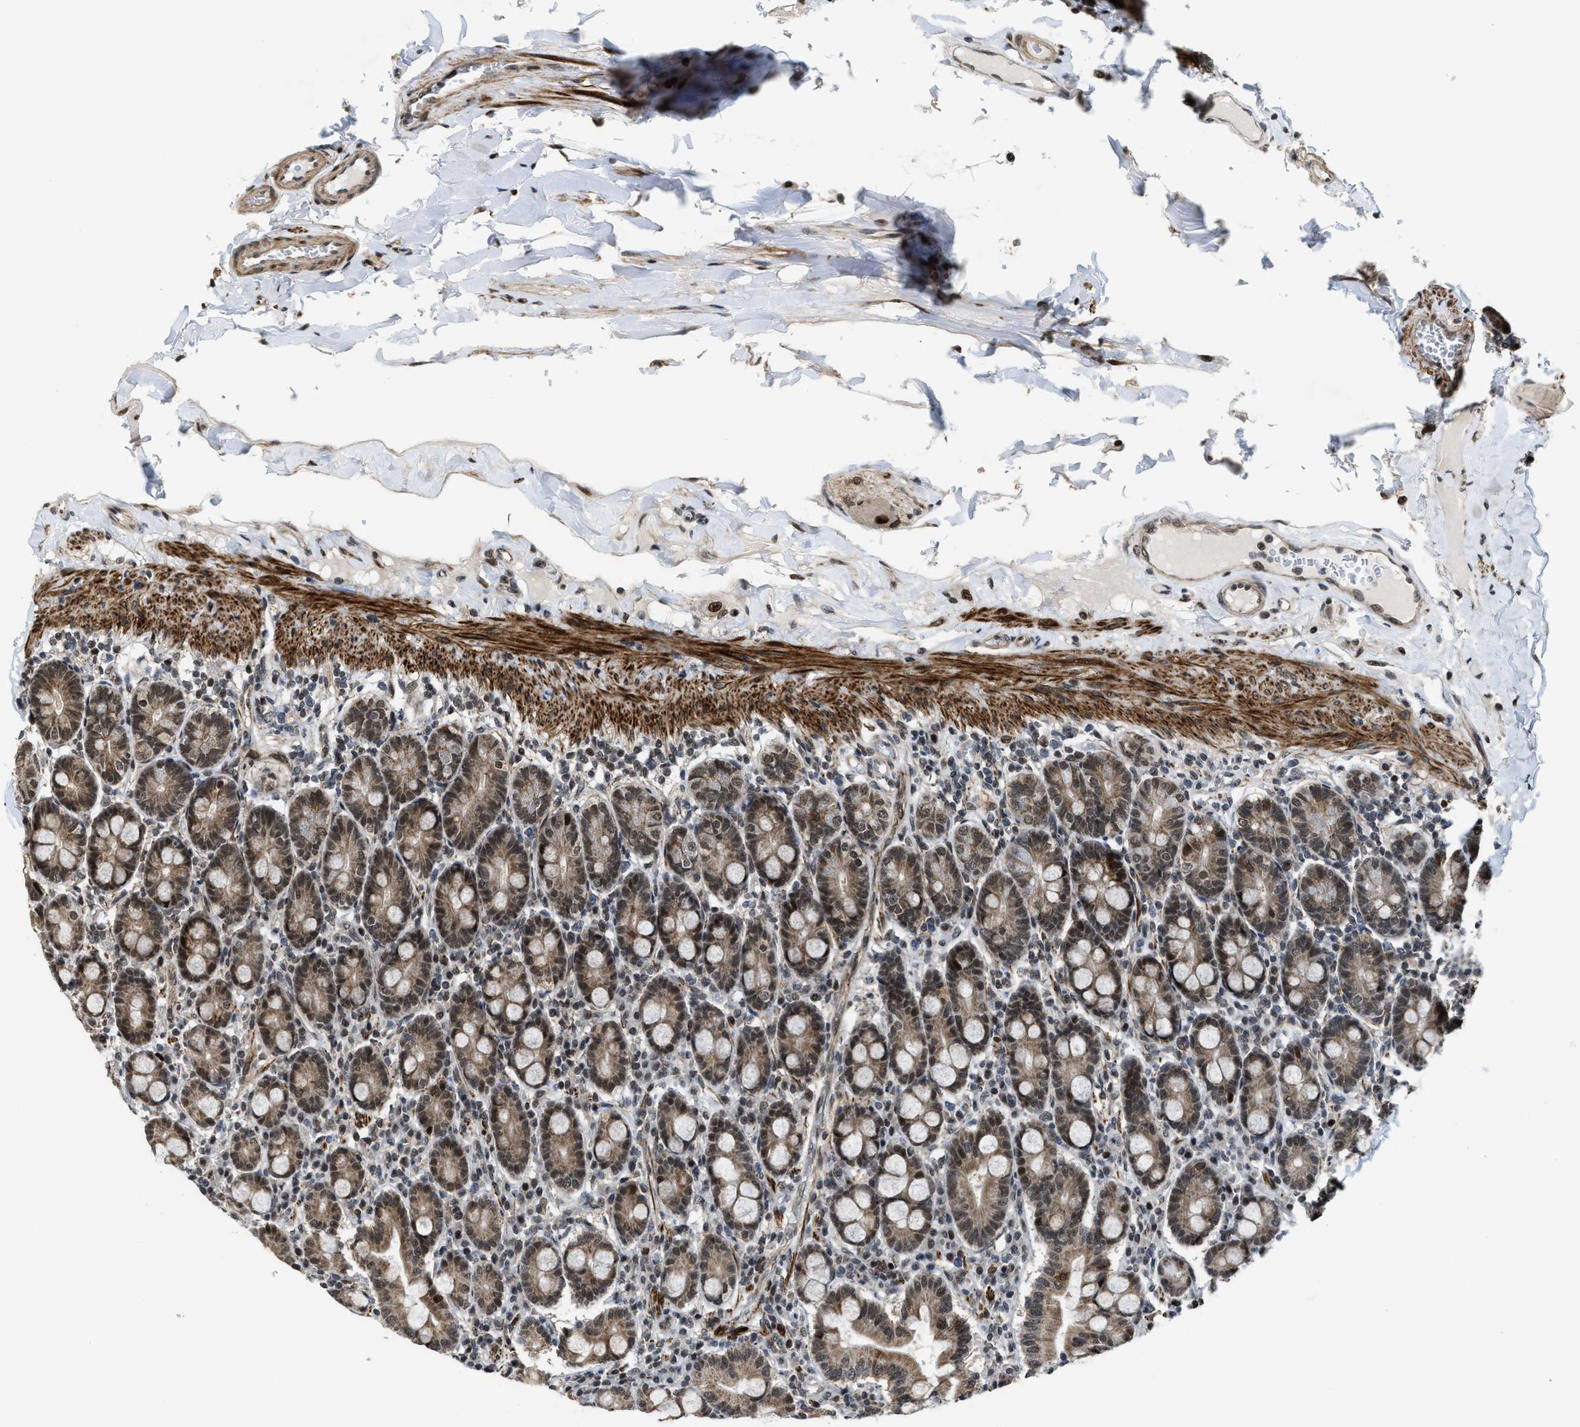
{"staining": {"intensity": "strong", "quantity": ">75%", "location": "cytoplasmic/membranous,nuclear"}, "tissue": "duodenum", "cell_type": "Glandular cells", "image_type": "normal", "snomed": [{"axis": "morphology", "description": "Normal tissue, NOS"}, {"axis": "topography", "description": "Duodenum"}], "caption": "Immunohistochemistry (IHC) of normal human duodenum exhibits high levels of strong cytoplasmic/membranous,nuclear expression in approximately >75% of glandular cells. (IHC, brightfield microscopy, high magnification).", "gene": "ZNF250", "patient": {"sex": "male", "age": 50}}